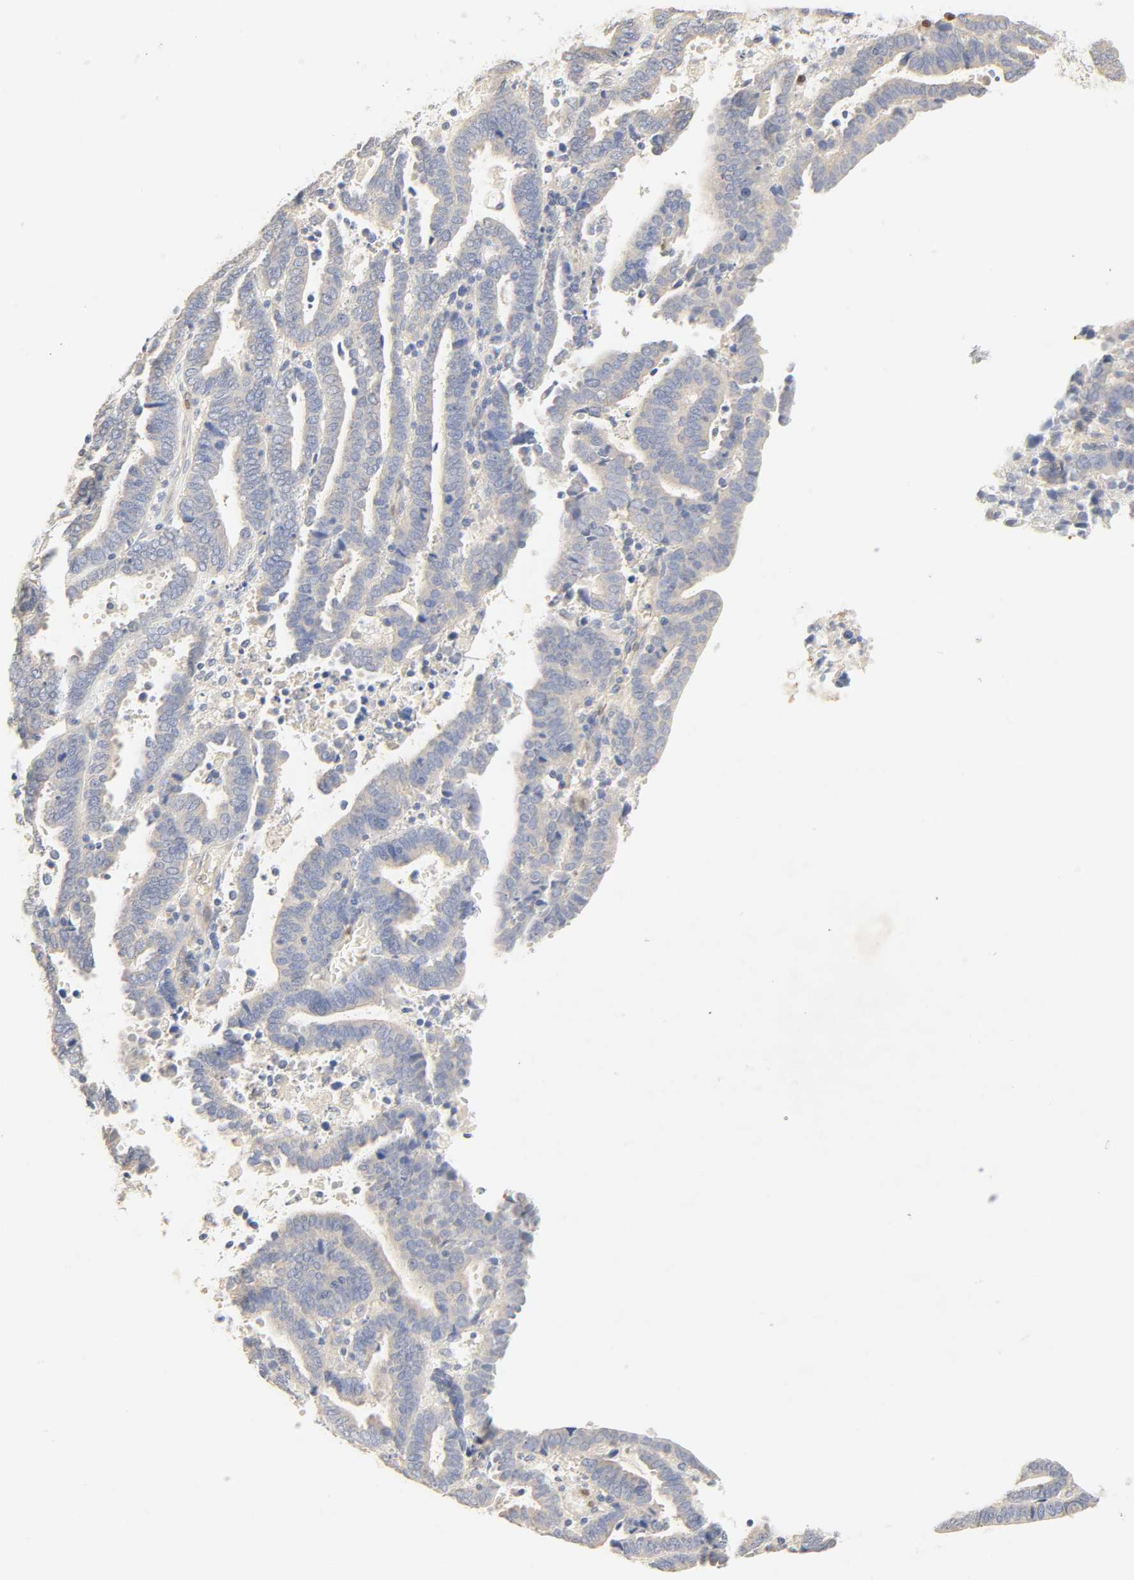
{"staining": {"intensity": "negative", "quantity": "none", "location": "none"}, "tissue": "endometrial cancer", "cell_type": "Tumor cells", "image_type": "cancer", "snomed": [{"axis": "morphology", "description": "Adenocarcinoma, NOS"}, {"axis": "topography", "description": "Uterus"}], "caption": "Immunohistochemistry (IHC) of human endometrial cancer reveals no expression in tumor cells. Brightfield microscopy of IHC stained with DAB (brown) and hematoxylin (blue), captured at high magnification.", "gene": "BORCS8-MEF2B", "patient": {"sex": "female", "age": 83}}